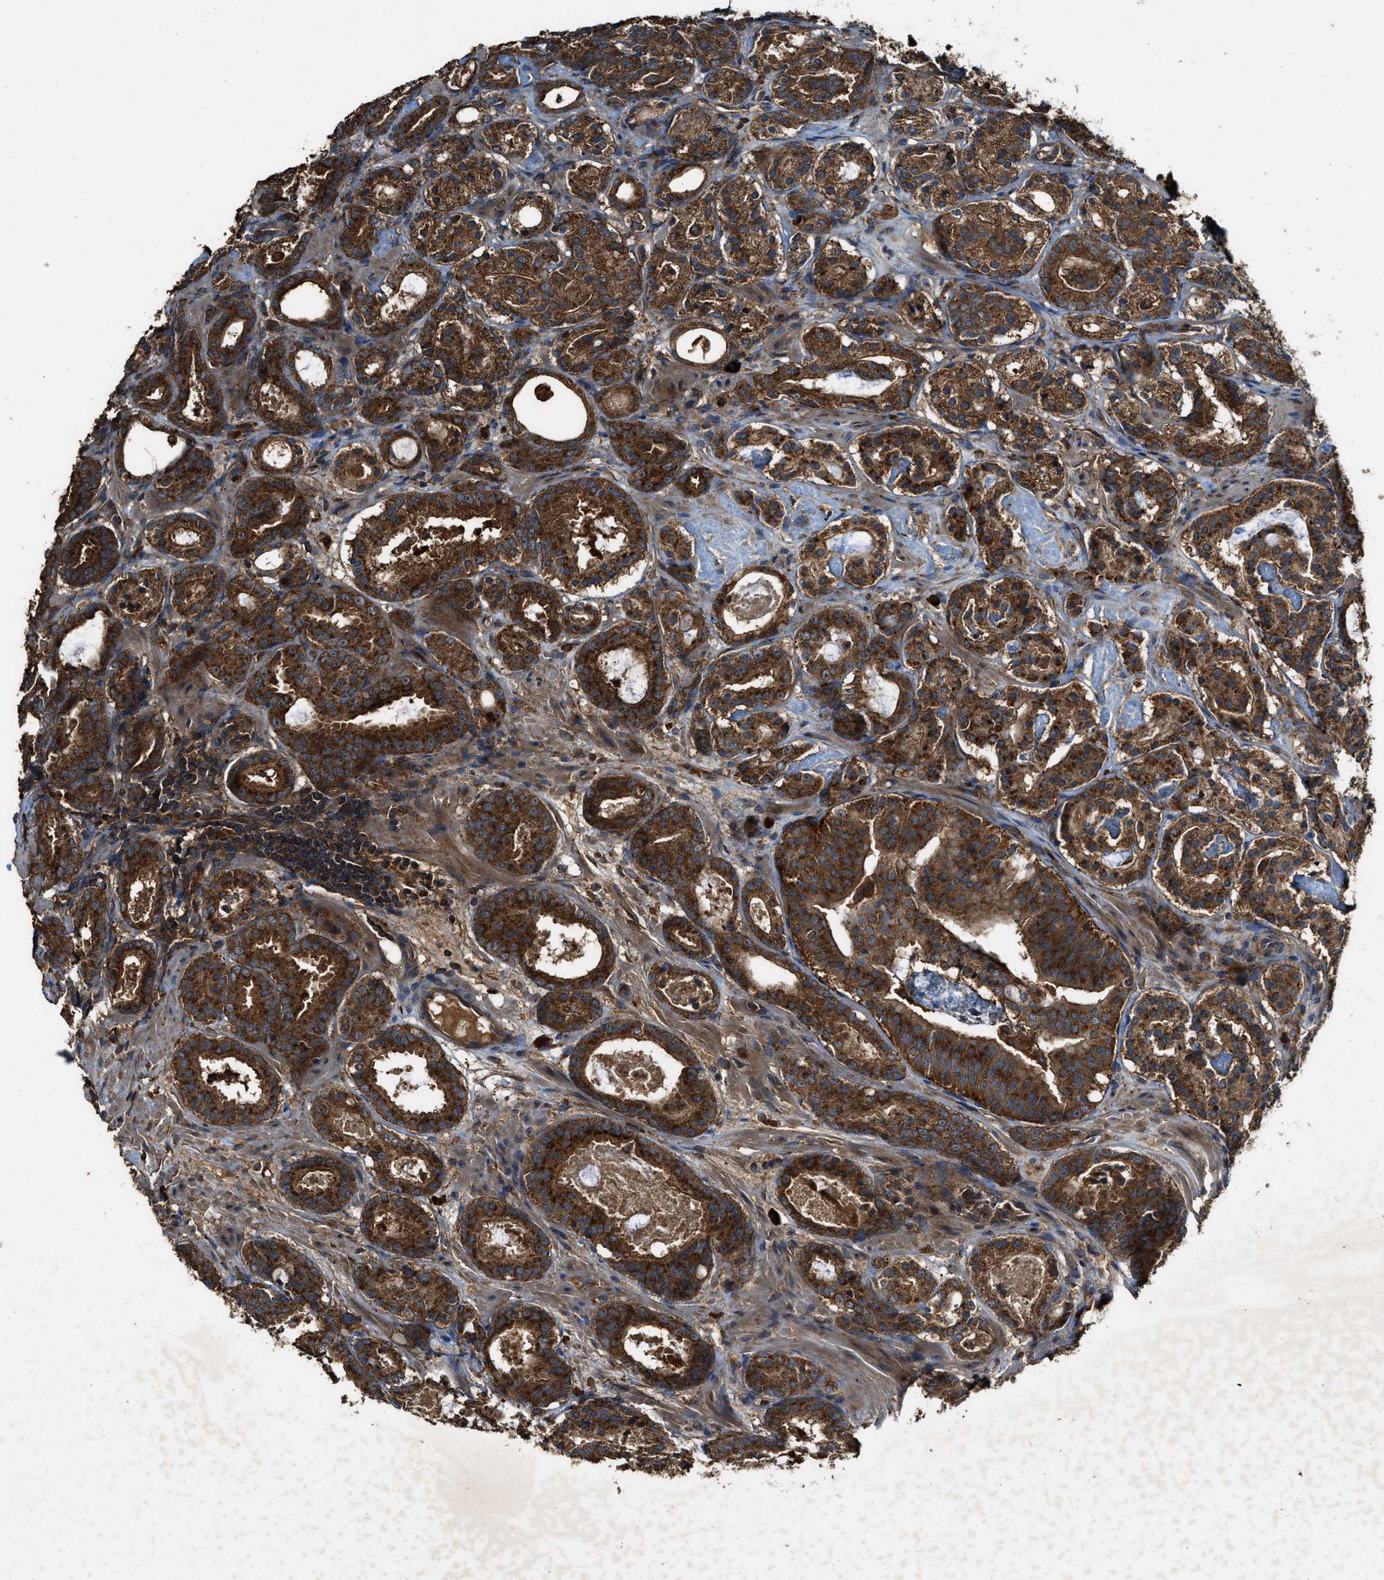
{"staining": {"intensity": "strong", "quantity": ">75%", "location": "cytoplasmic/membranous"}, "tissue": "prostate cancer", "cell_type": "Tumor cells", "image_type": "cancer", "snomed": [{"axis": "morphology", "description": "Adenocarcinoma, Low grade"}, {"axis": "topography", "description": "Prostate"}], "caption": "Tumor cells show high levels of strong cytoplasmic/membranous expression in about >75% of cells in prostate low-grade adenocarcinoma. The staining was performed using DAB (3,3'-diaminobenzidine), with brown indicating positive protein expression. Nuclei are stained blue with hematoxylin.", "gene": "MAP3K8", "patient": {"sex": "male", "age": 69}}